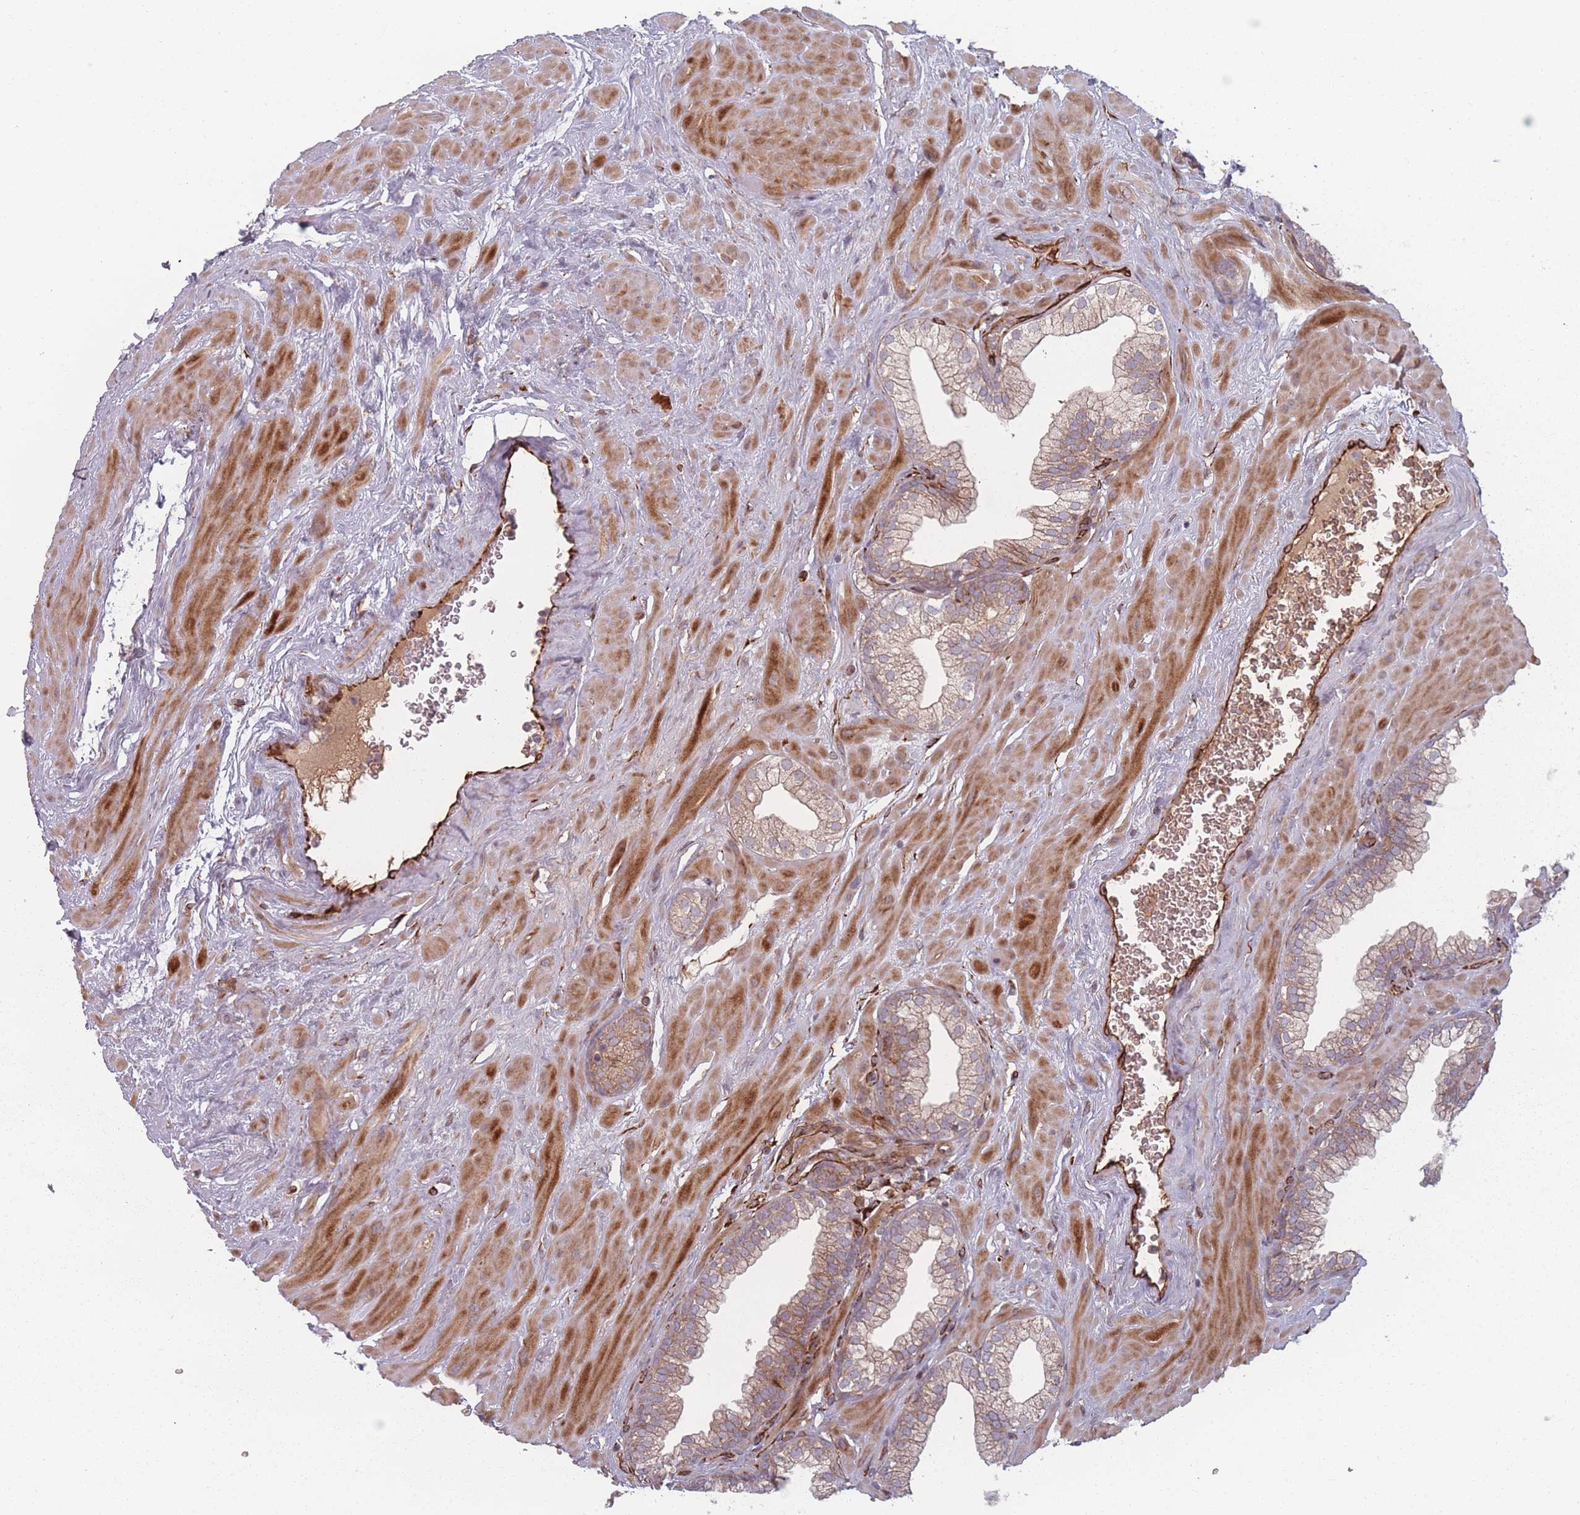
{"staining": {"intensity": "weak", "quantity": "25%-75%", "location": "cytoplasmic/membranous"}, "tissue": "prostate", "cell_type": "Glandular cells", "image_type": "normal", "snomed": [{"axis": "morphology", "description": "Normal tissue, NOS"}, {"axis": "morphology", "description": "Urothelial carcinoma, Low grade"}, {"axis": "topography", "description": "Urinary bladder"}, {"axis": "topography", "description": "Prostate"}], "caption": "Glandular cells exhibit weak cytoplasmic/membranous expression in approximately 25%-75% of cells in unremarkable prostate.", "gene": "EEF1AKMT2", "patient": {"sex": "male", "age": 60}}